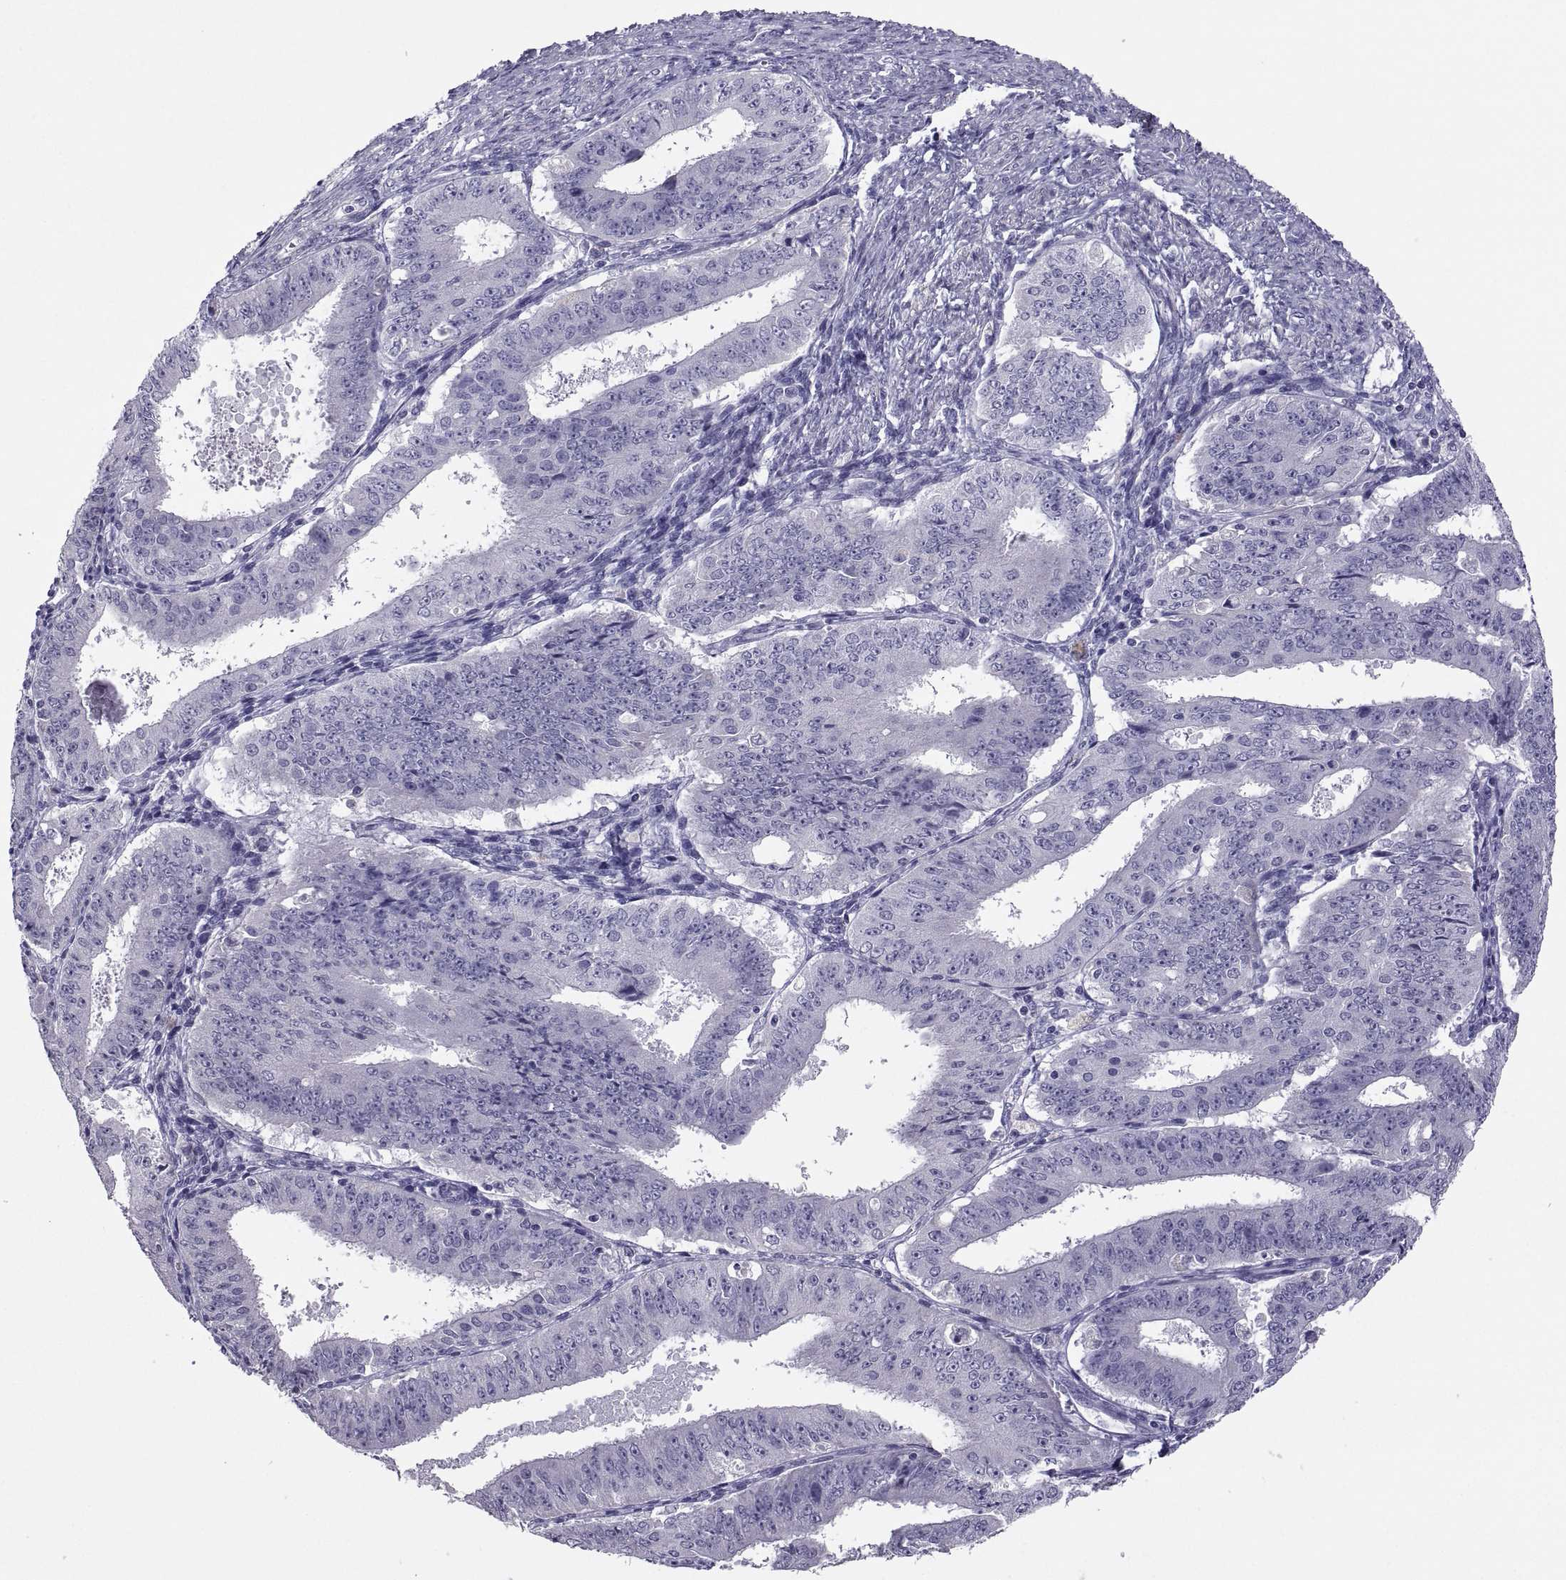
{"staining": {"intensity": "negative", "quantity": "none", "location": "none"}, "tissue": "ovarian cancer", "cell_type": "Tumor cells", "image_type": "cancer", "snomed": [{"axis": "morphology", "description": "Carcinoma, endometroid"}, {"axis": "topography", "description": "Ovary"}], "caption": "Tumor cells show no significant expression in ovarian cancer.", "gene": "IGSF1", "patient": {"sex": "female", "age": 42}}